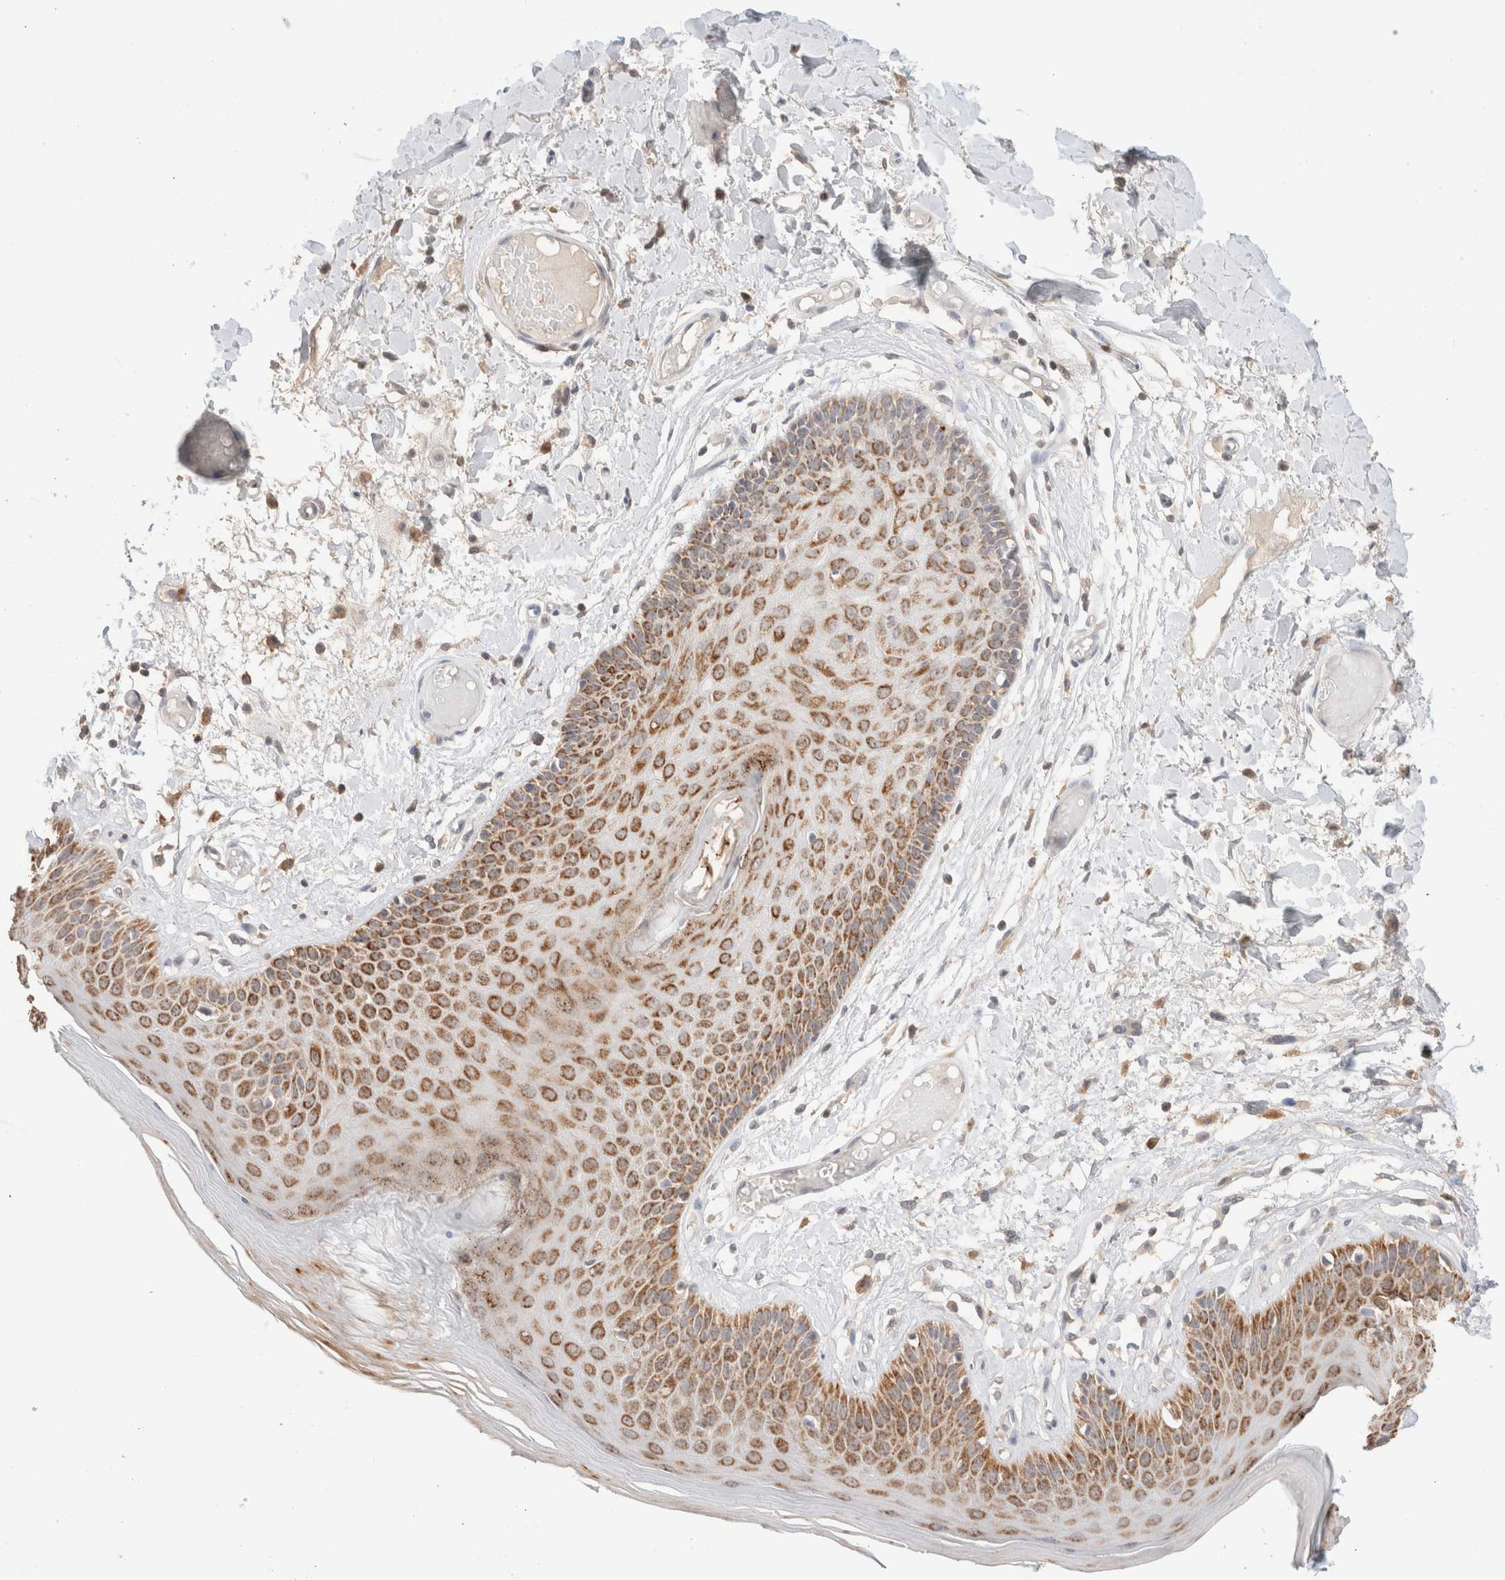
{"staining": {"intensity": "strong", "quantity": ">75%", "location": "cytoplasmic/membranous"}, "tissue": "skin", "cell_type": "Epidermal cells", "image_type": "normal", "snomed": [{"axis": "morphology", "description": "Normal tissue, NOS"}, {"axis": "topography", "description": "Vulva"}], "caption": "A high-resolution micrograph shows immunohistochemistry (IHC) staining of benign skin, which displays strong cytoplasmic/membranous expression in about >75% of epidermal cells.", "gene": "TRIM41", "patient": {"sex": "female", "age": 73}}